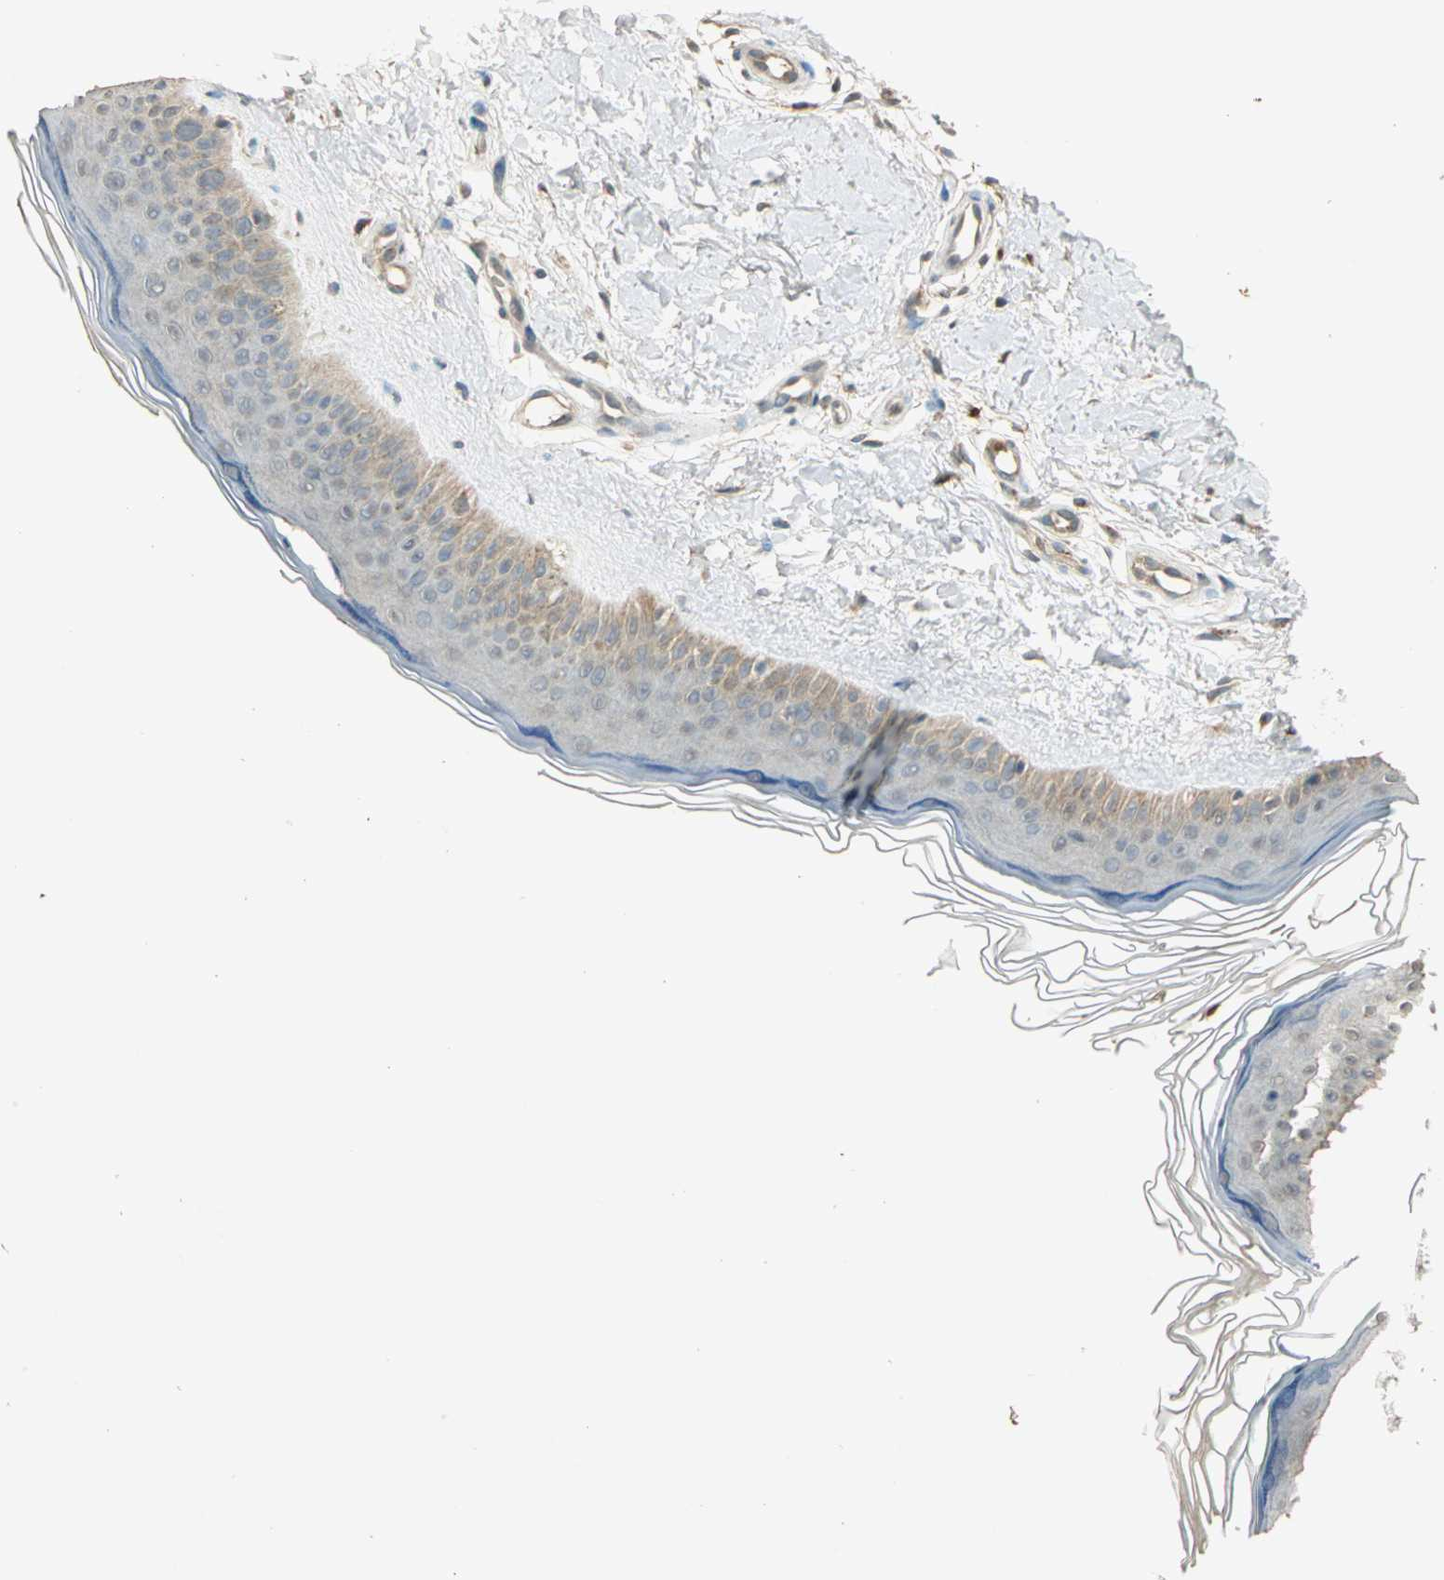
{"staining": {"intensity": "moderate", "quantity": ">75%", "location": "cytoplasmic/membranous"}, "tissue": "skin", "cell_type": "Fibroblasts", "image_type": "normal", "snomed": [{"axis": "morphology", "description": "Normal tissue, NOS"}, {"axis": "topography", "description": "Skin"}], "caption": "Immunohistochemical staining of normal human skin shows moderate cytoplasmic/membranous protein expression in about >75% of fibroblasts. The staining was performed using DAB (3,3'-diaminobenzidine), with brown indicating positive protein expression. Nuclei are stained blue with hematoxylin.", "gene": "KEAP1", "patient": {"sex": "female", "age": 19}}